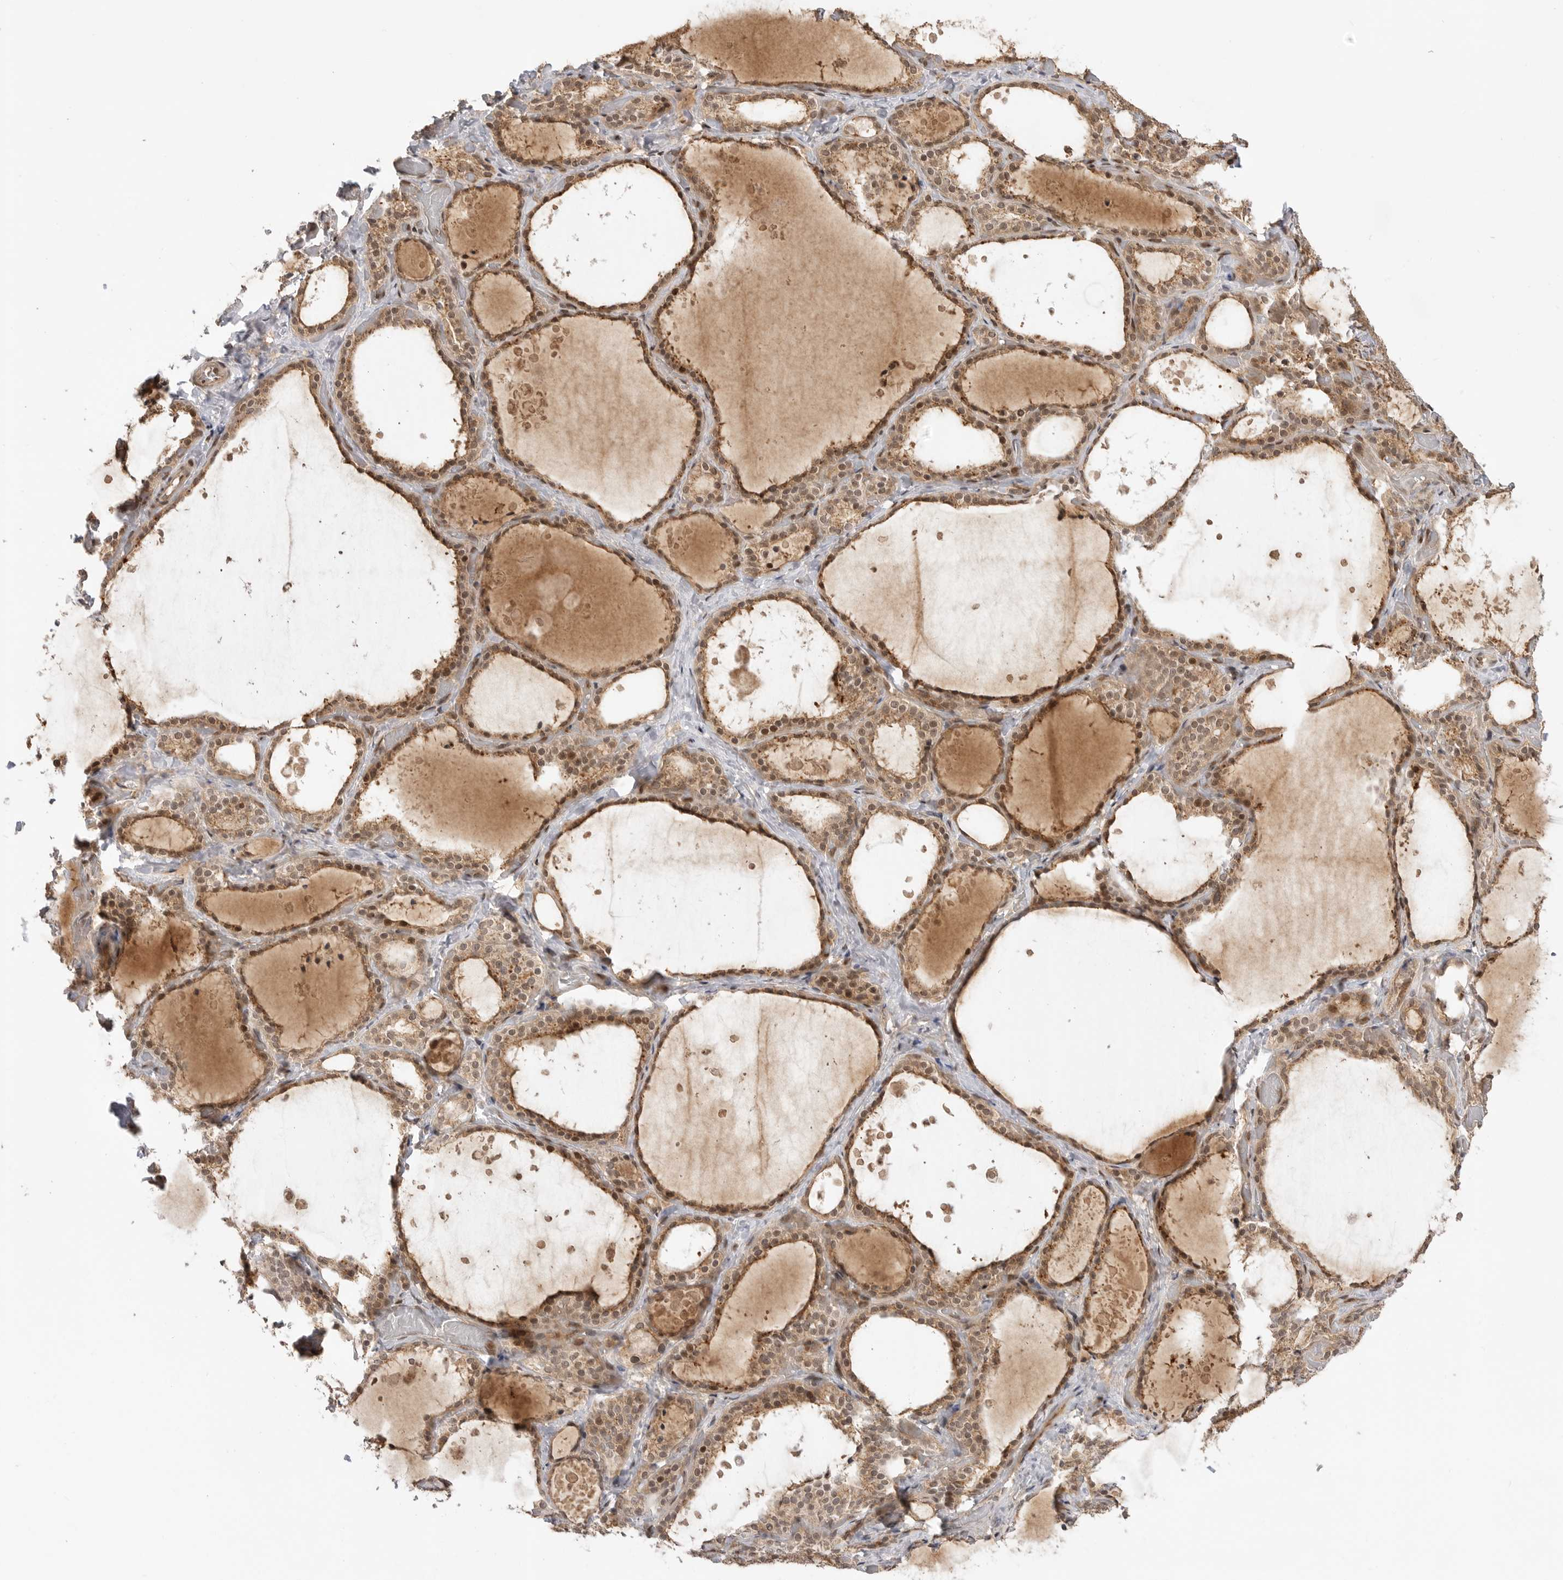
{"staining": {"intensity": "moderate", "quantity": ">75%", "location": "cytoplasmic/membranous"}, "tissue": "thyroid gland", "cell_type": "Glandular cells", "image_type": "normal", "snomed": [{"axis": "morphology", "description": "Normal tissue, NOS"}, {"axis": "topography", "description": "Thyroid gland"}], "caption": "Thyroid gland was stained to show a protein in brown. There is medium levels of moderate cytoplasmic/membranous staining in about >75% of glandular cells. The staining is performed using DAB brown chromogen to label protein expression. The nuclei are counter-stained blue using hematoxylin.", "gene": "ALKAL1", "patient": {"sex": "female", "age": 44}}